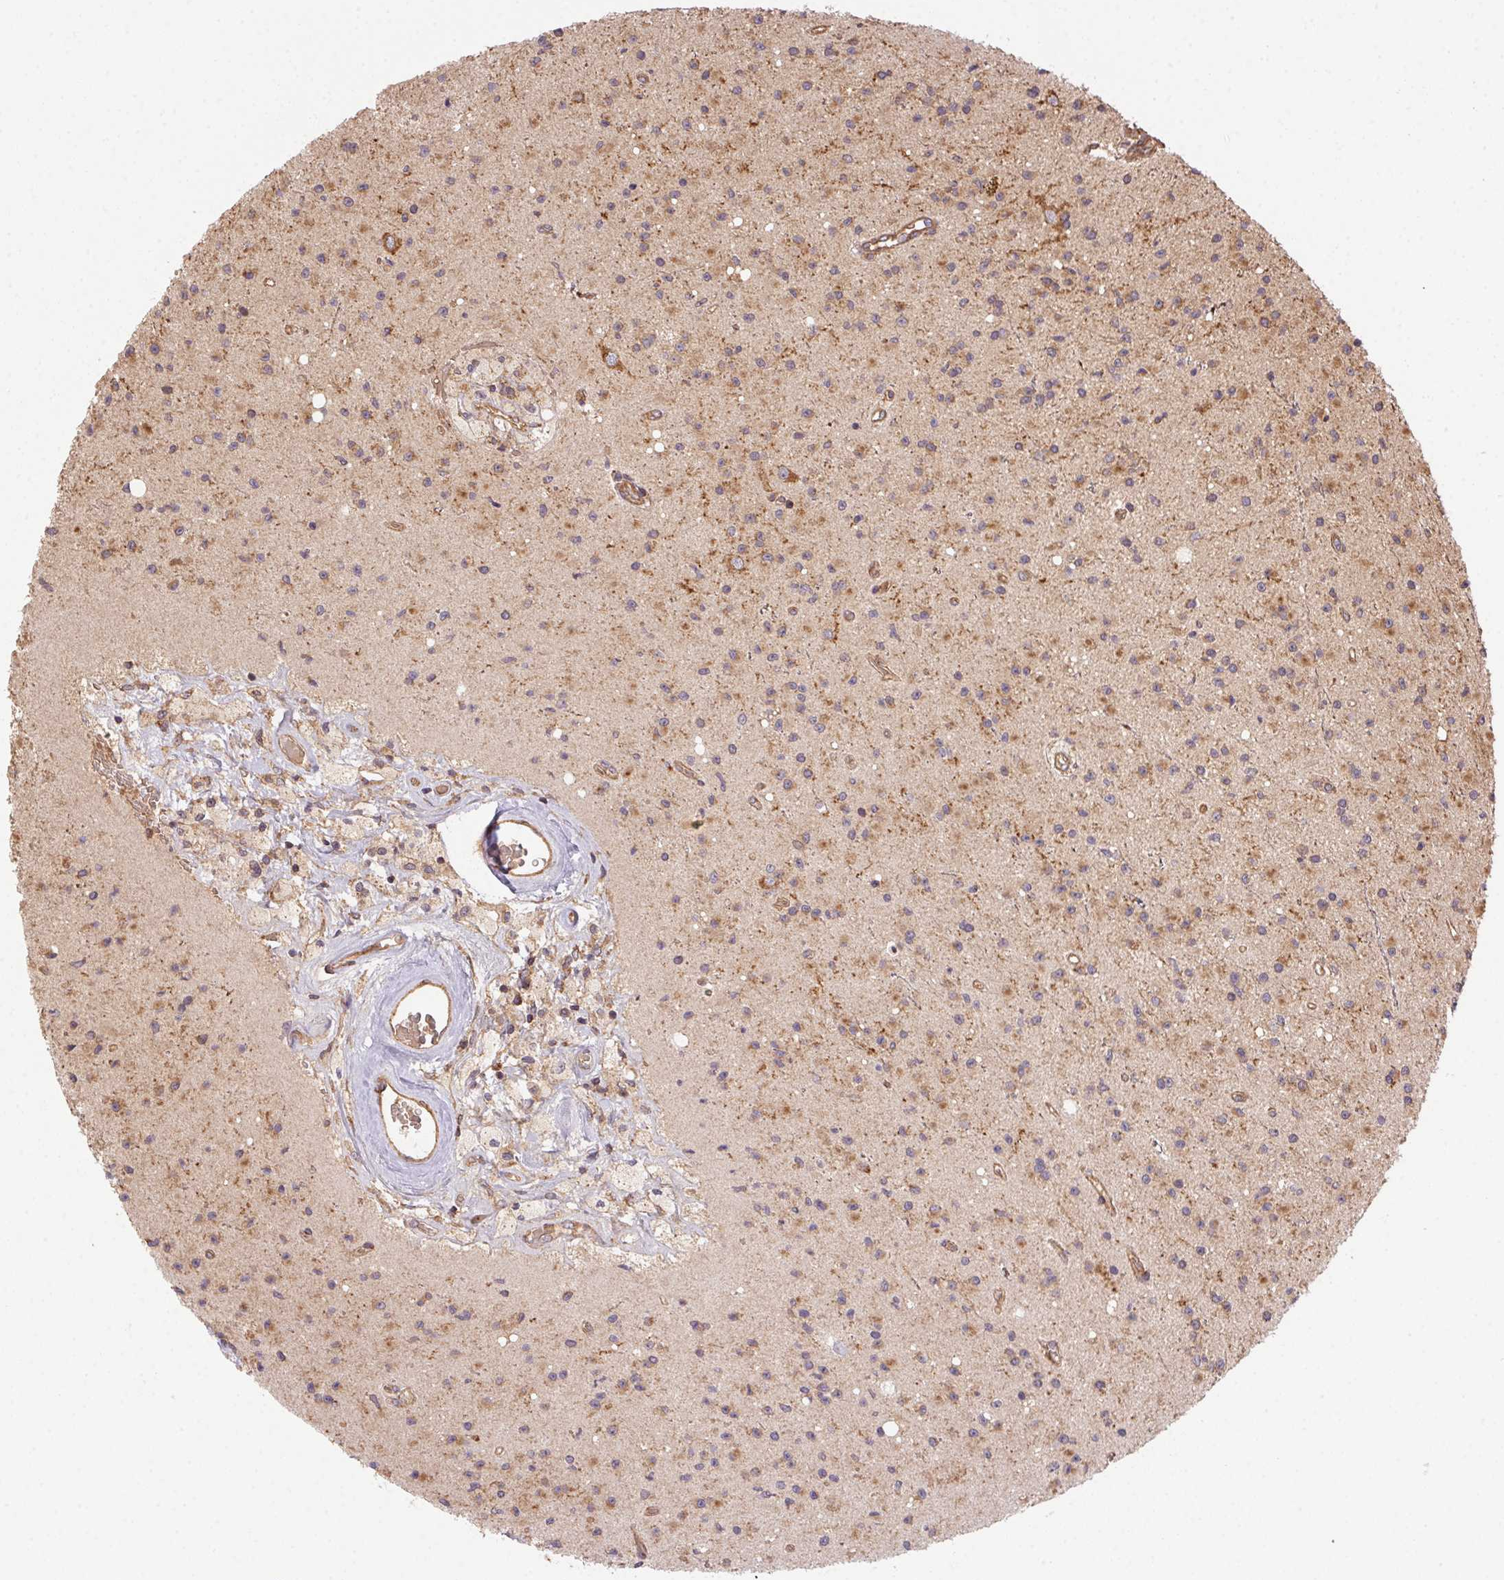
{"staining": {"intensity": "weak", "quantity": "25%-75%", "location": "cytoplasmic/membranous"}, "tissue": "glioma", "cell_type": "Tumor cells", "image_type": "cancer", "snomed": [{"axis": "morphology", "description": "Glioma, malignant, High grade"}, {"axis": "topography", "description": "Brain"}], "caption": "Glioma tissue exhibits weak cytoplasmic/membranous positivity in about 25%-75% of tumor cells", "gene": "USE1", "patient": {"sex": "male", "age": 36}}